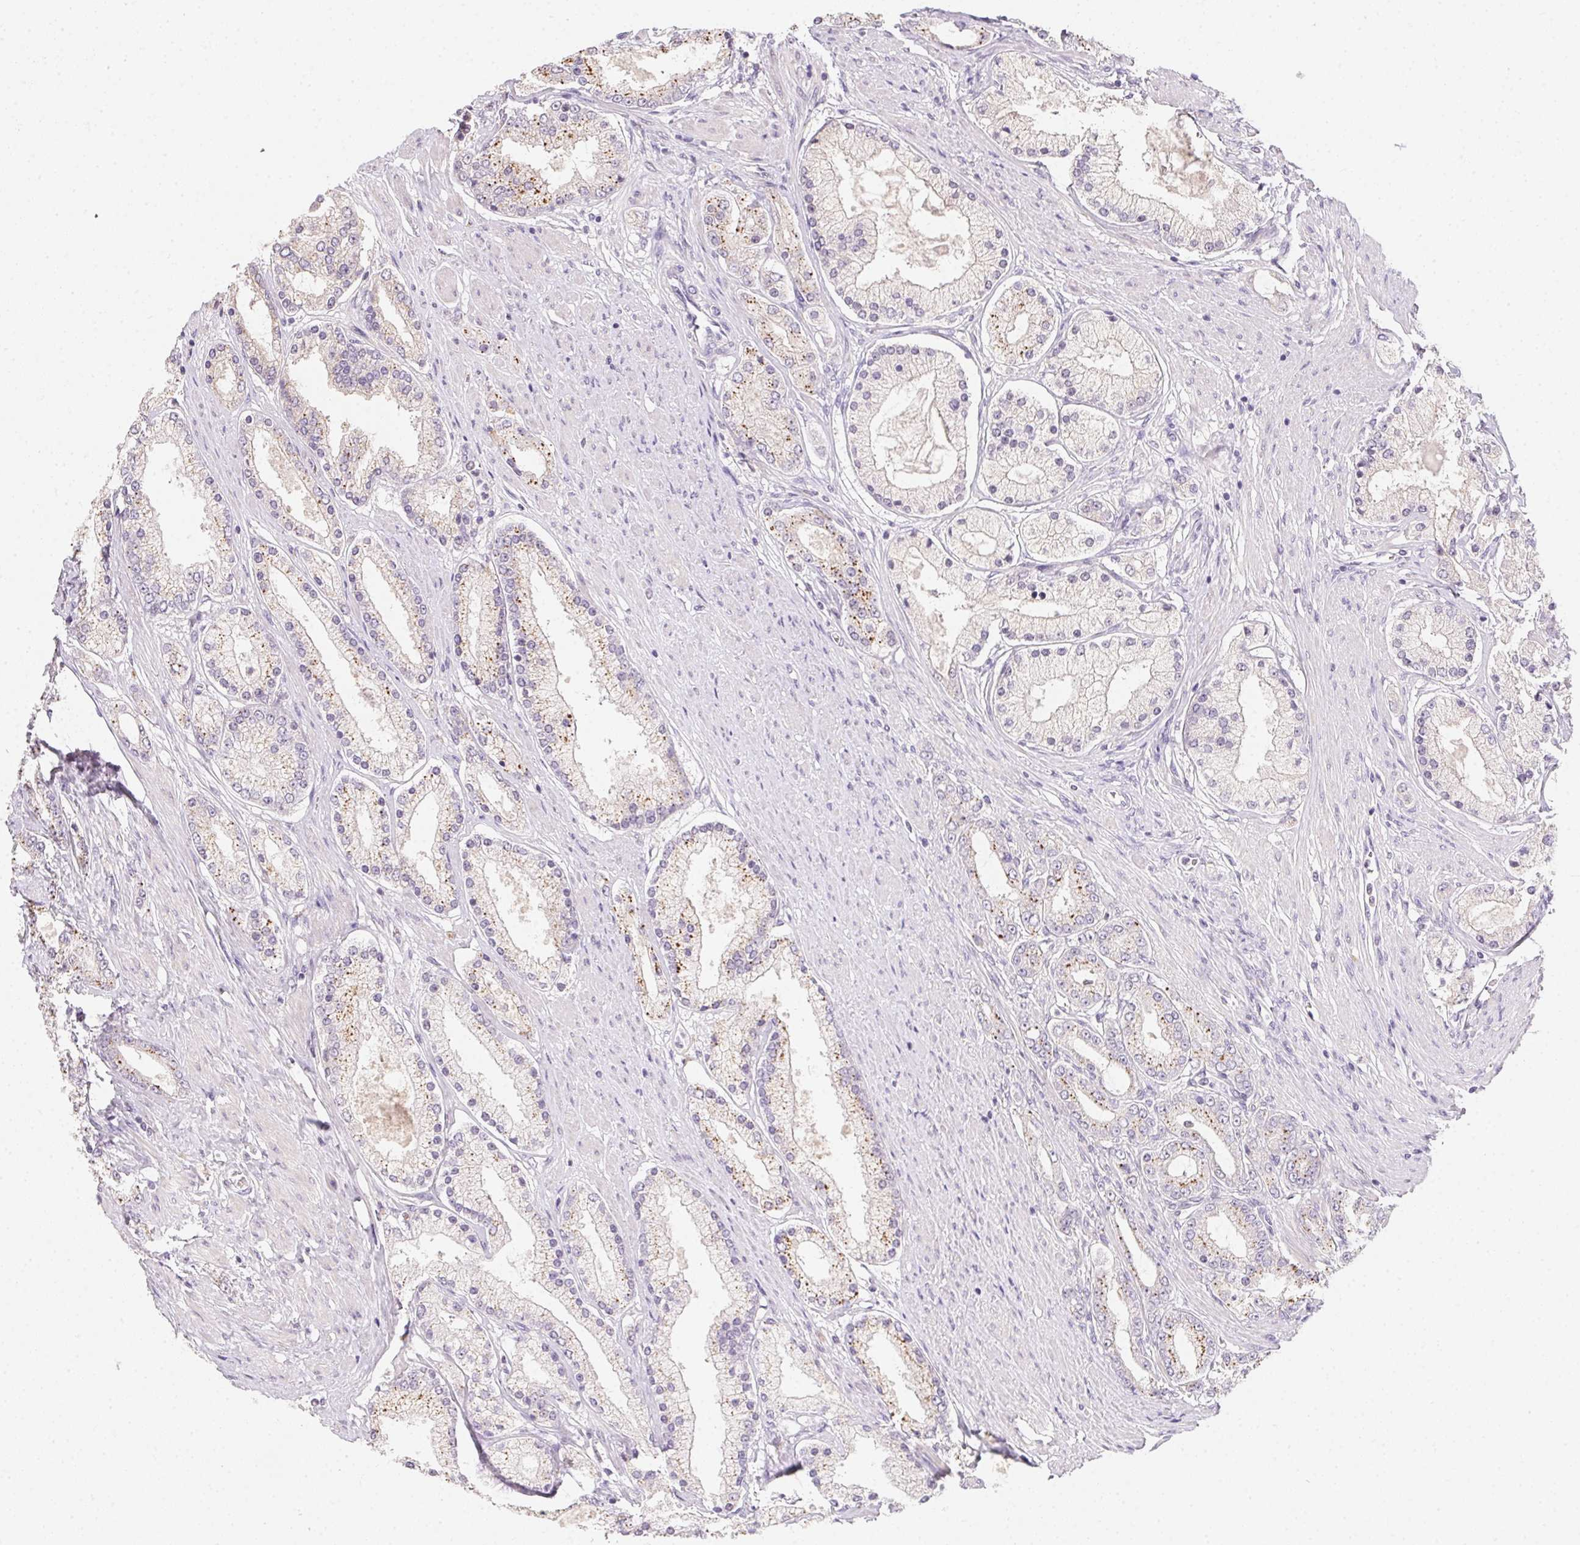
{"staining": {"intensity": "moderate", "quantity": "<25%", "location": "cytoplasmic/membranous"}, "tissue": "prostate cancer", "cell_type": "Tumor cells", "image_type": "cancer", "snomed": [{"axis": "morphology", "description": "Adenocarcinoma, High grade"}, {"axis": "topography", "description": "Prostate"}], "caption": "Prostate high-grade adenocarcinoma stained with IHC displays moderate cytoplasmic/membranous expression in approximately <25% of tumor cells.", "gene": "SLC6A18", "patient": {"sex": "male", "age": 67}}